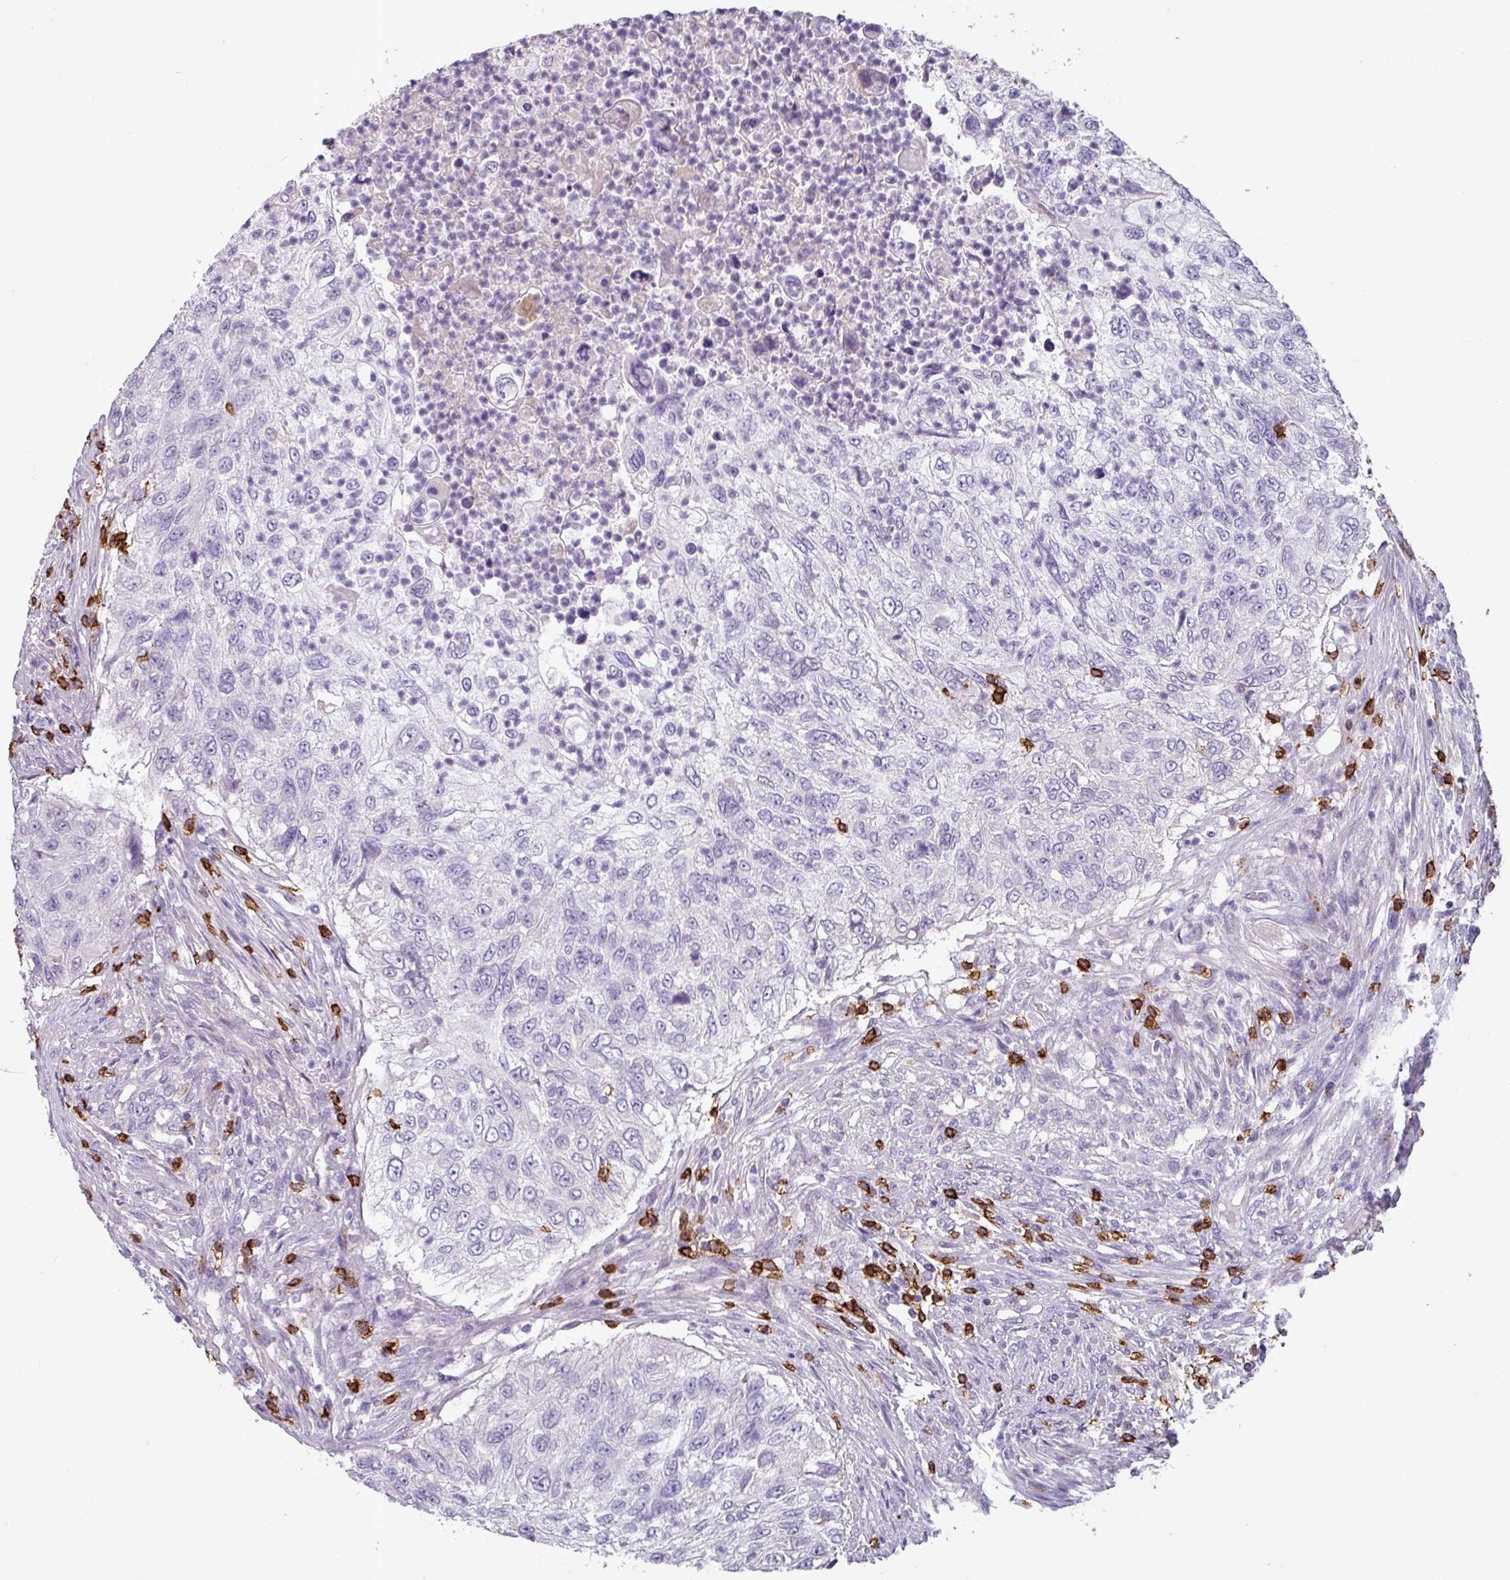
{"staining": {"intensity": "negative", "quantity": "none", "location": "none"}, "tissue": "urothelial cancer", "cell_type": "Tumor cells", "image_type": "cancer", "snomed": [{"axis": "morphology", "description": "Urothelial carcinoma, High grade"}, {"axis": "topography", "description": "Urinary bladder"}], "caption": "Protein analysis of urothelial cancer exhibits no significant expression in tumor cells. (Stains: DAB IHC with hematoxylin counter stain, Microscopy: brightfield microscopy at high magnification).", "gene": "CD8A", "patient": {"sex": "female", "age": 60}}